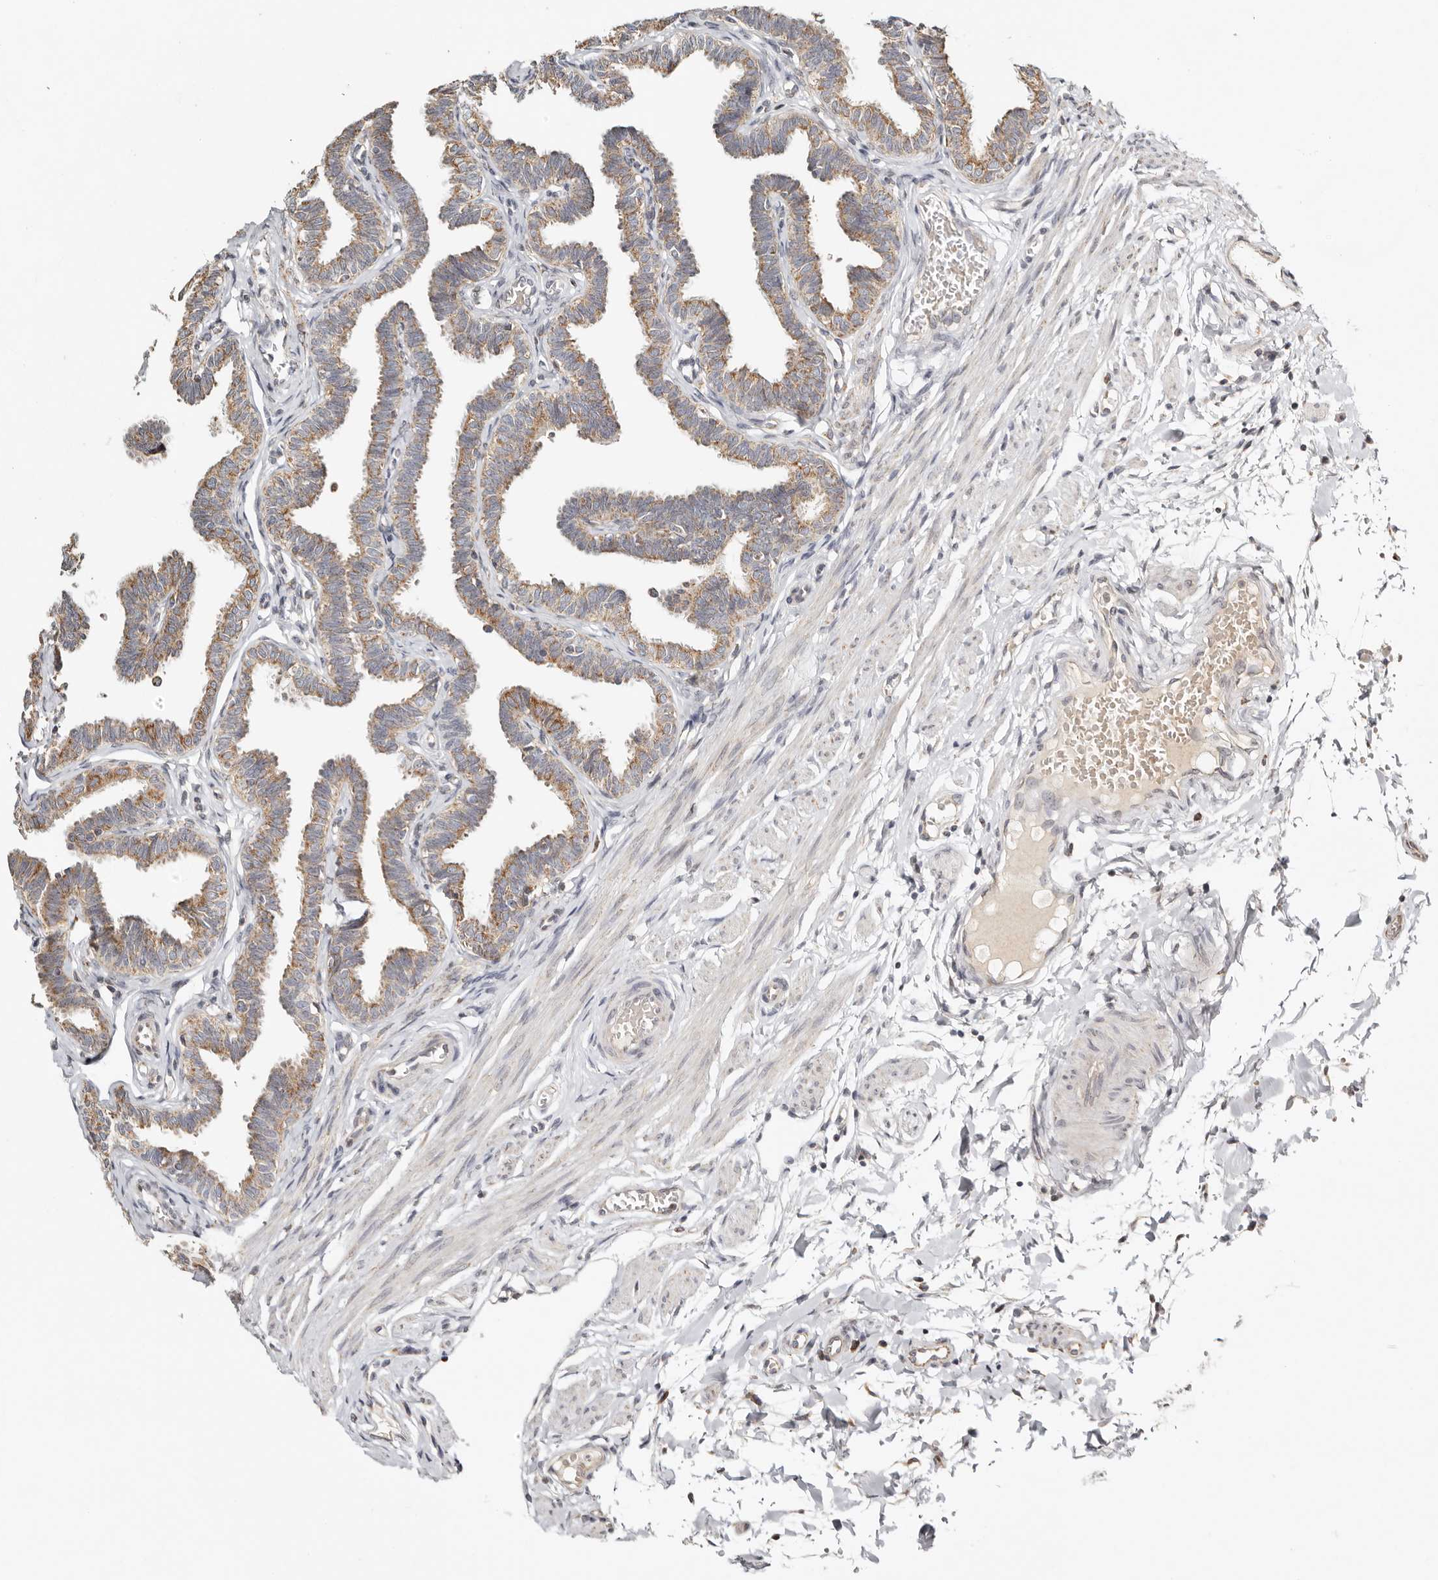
{"staining": {"intensity": "moderate", "quantity": ">75%", "location": "cytoplasmic/membranous"}, "tissue": "fallopian tube", "cell_type": "Glandular cells", "image_type": "normal", "snomed": [{"axis": "morphology", "description": "Normal tissue, NOS"}, {"axis": "topography", "description": "Fallopian tube"}, {"axis": "topography", "description": "Ovary"}], "caption": "A micrograph of fallopian tube stained for a protein reveals moderate cytoplasmic/membranous brown staining in glandular cells.", "gene": "KDF1", "patient": {"sex": "female", "age": 23}}